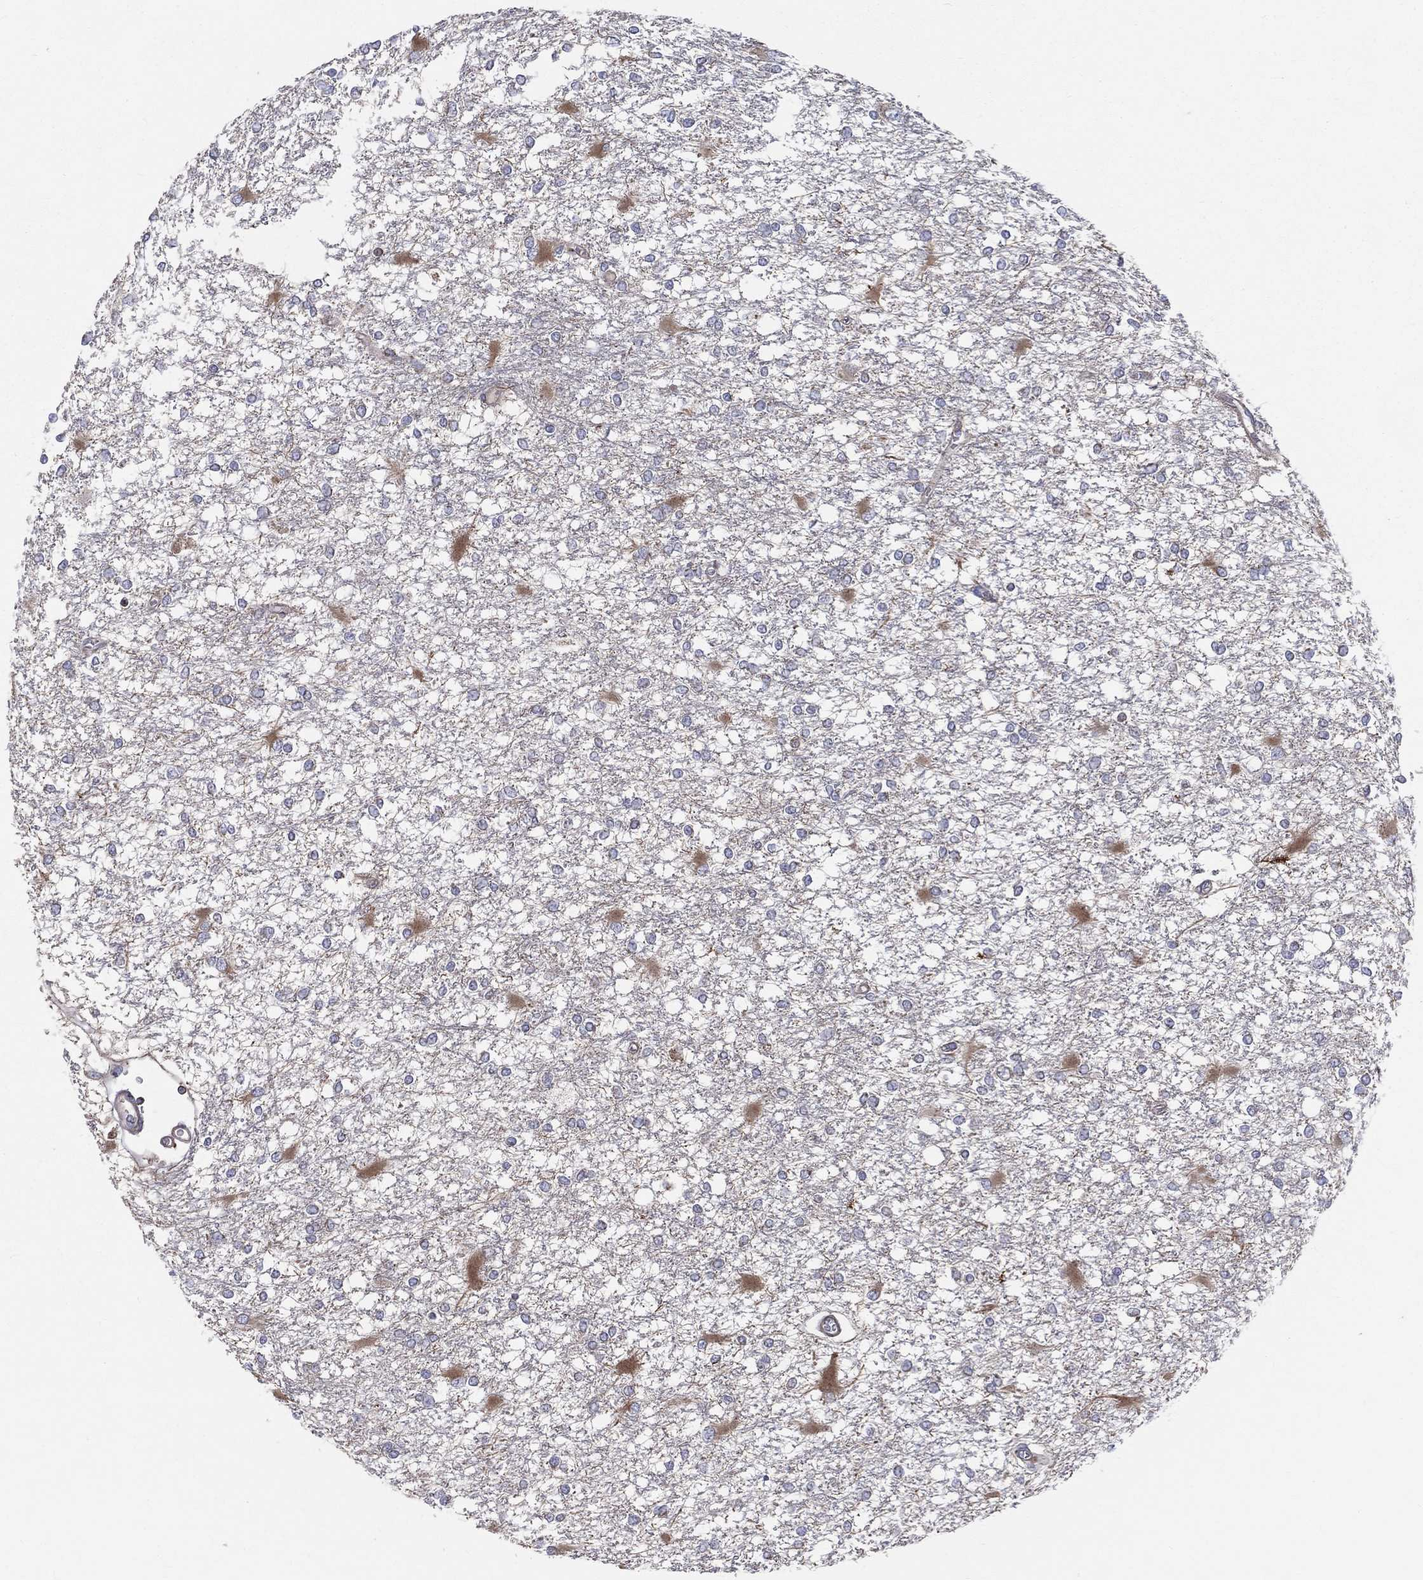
{"staining": {"intensity": "moderate", "quantity": "<25%", "location": "cytoplasmic/membranous"}, "tissue": "glioma", "cell_type": "Tumor cells", "image_type": "cancer", "snomed": [{"axis": "morphology", "description": "Glioma, malignant, High grade"}, {"axis": "topography", "description": "Cerebral cortex"}], "caption": "This is a photomicrograph of IHC staining of malignant glioma (high-grade), which shows moderate staining in the cytoplasmic/membranous of tumor cells.", "gene": "MIX23", "patient": {"sex": "male", "age": 79}}